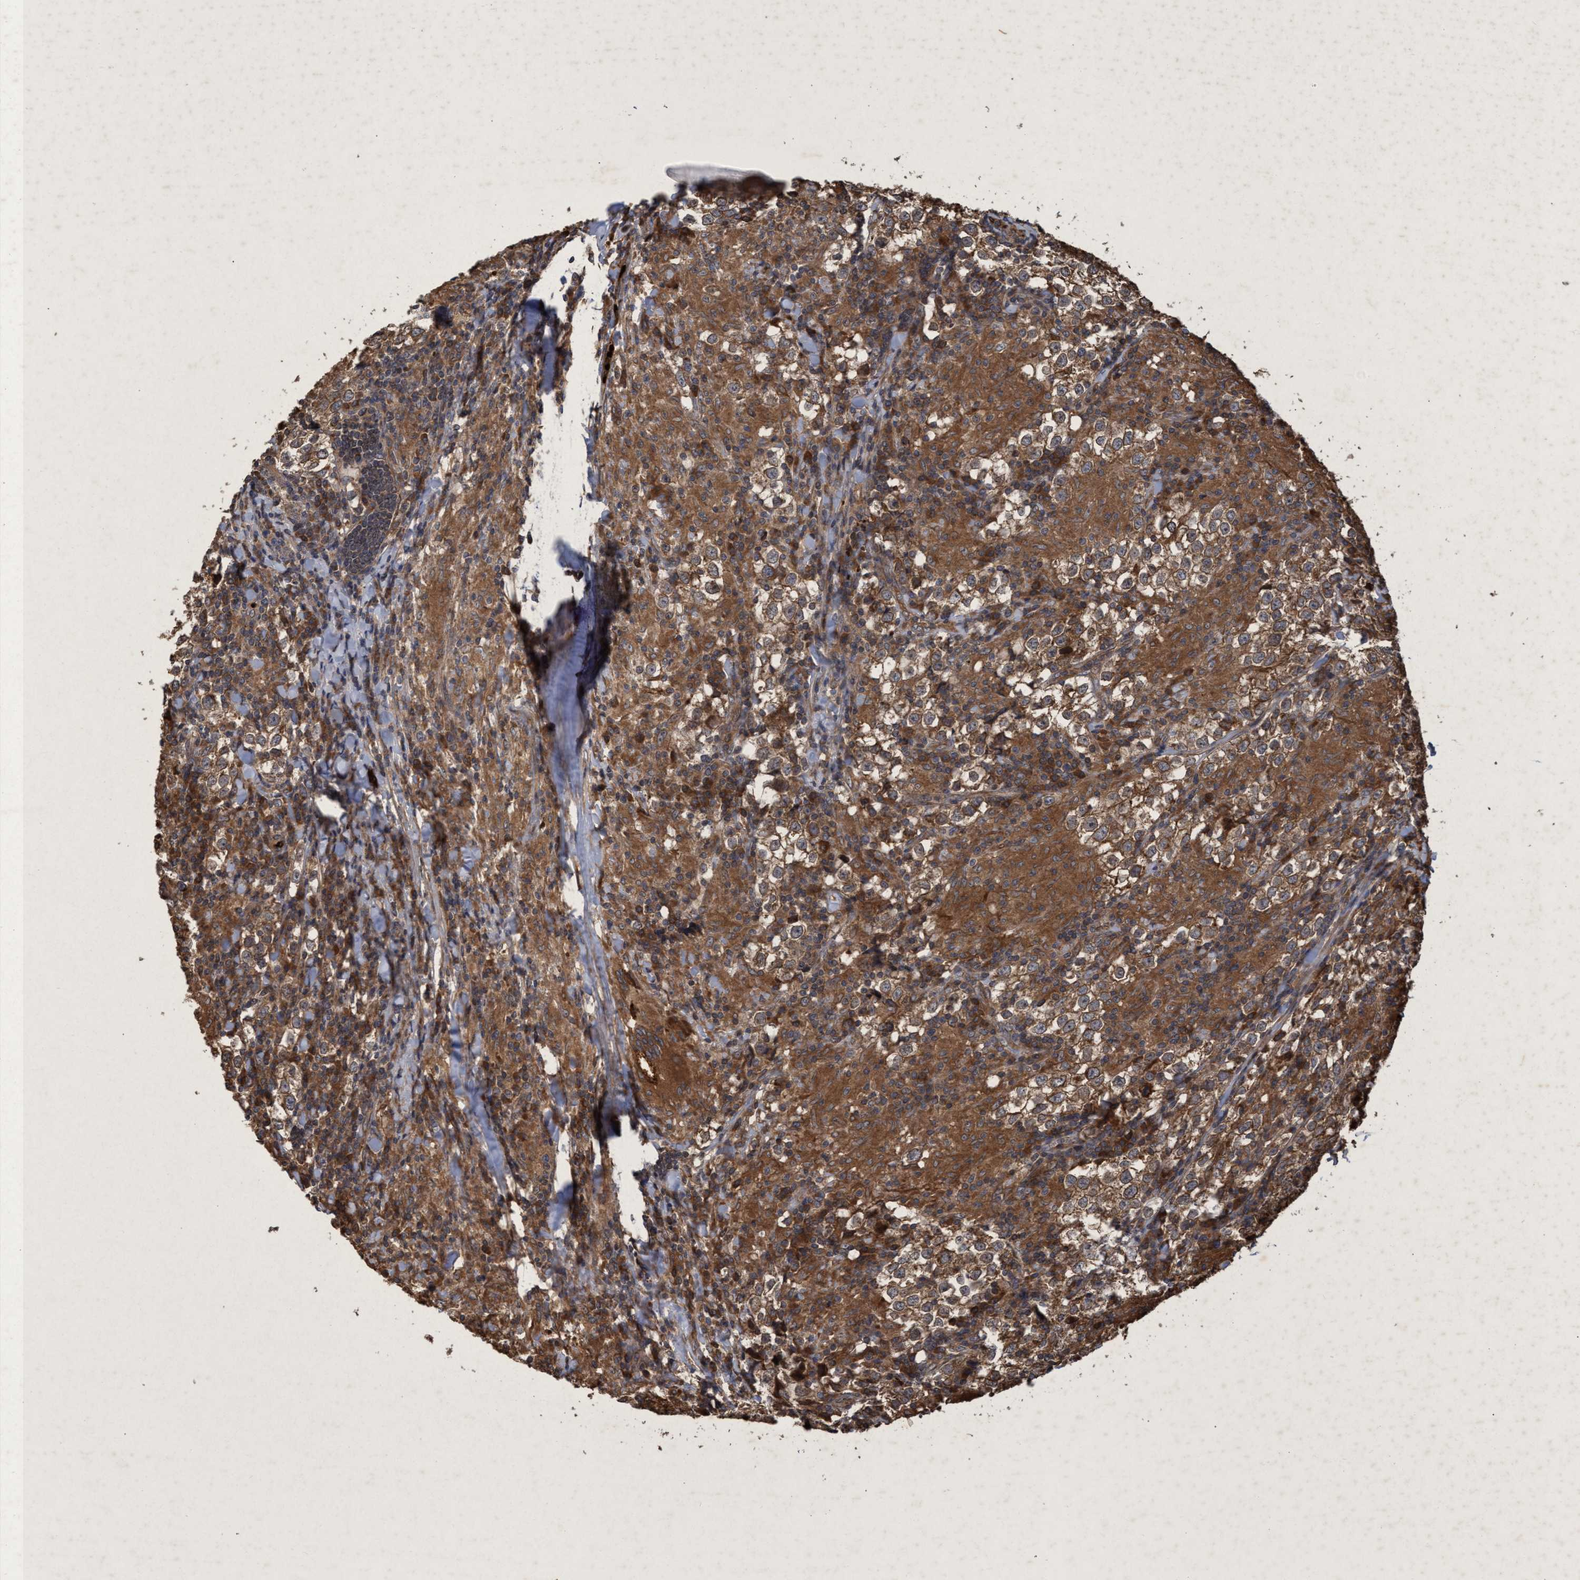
{"staining": {"intensity": "moderate", "quantity": ">75%", "location": "cytoplasmic/membranous"}, "tissue": "testis cancer", "cell_type": "Tumor cells", "image_type": "cancer", "snomed": [{"axis": "morphology", "description": "Seminoma, NOS"}, {"axis": "morphology", "description": "Carcinoma, Embryonal, NOS"}, {"axis": "topography", "description": "Testis"}], "caption": "A histopathology image showing moderate cytoplasmic/membranous staining in approximately >75% of tumor cells in seminoma (testis), as visualized by brown immunohistochemical staining.", "gene": "CHMP6", "patient": {"sex": "male", "age": 36}}